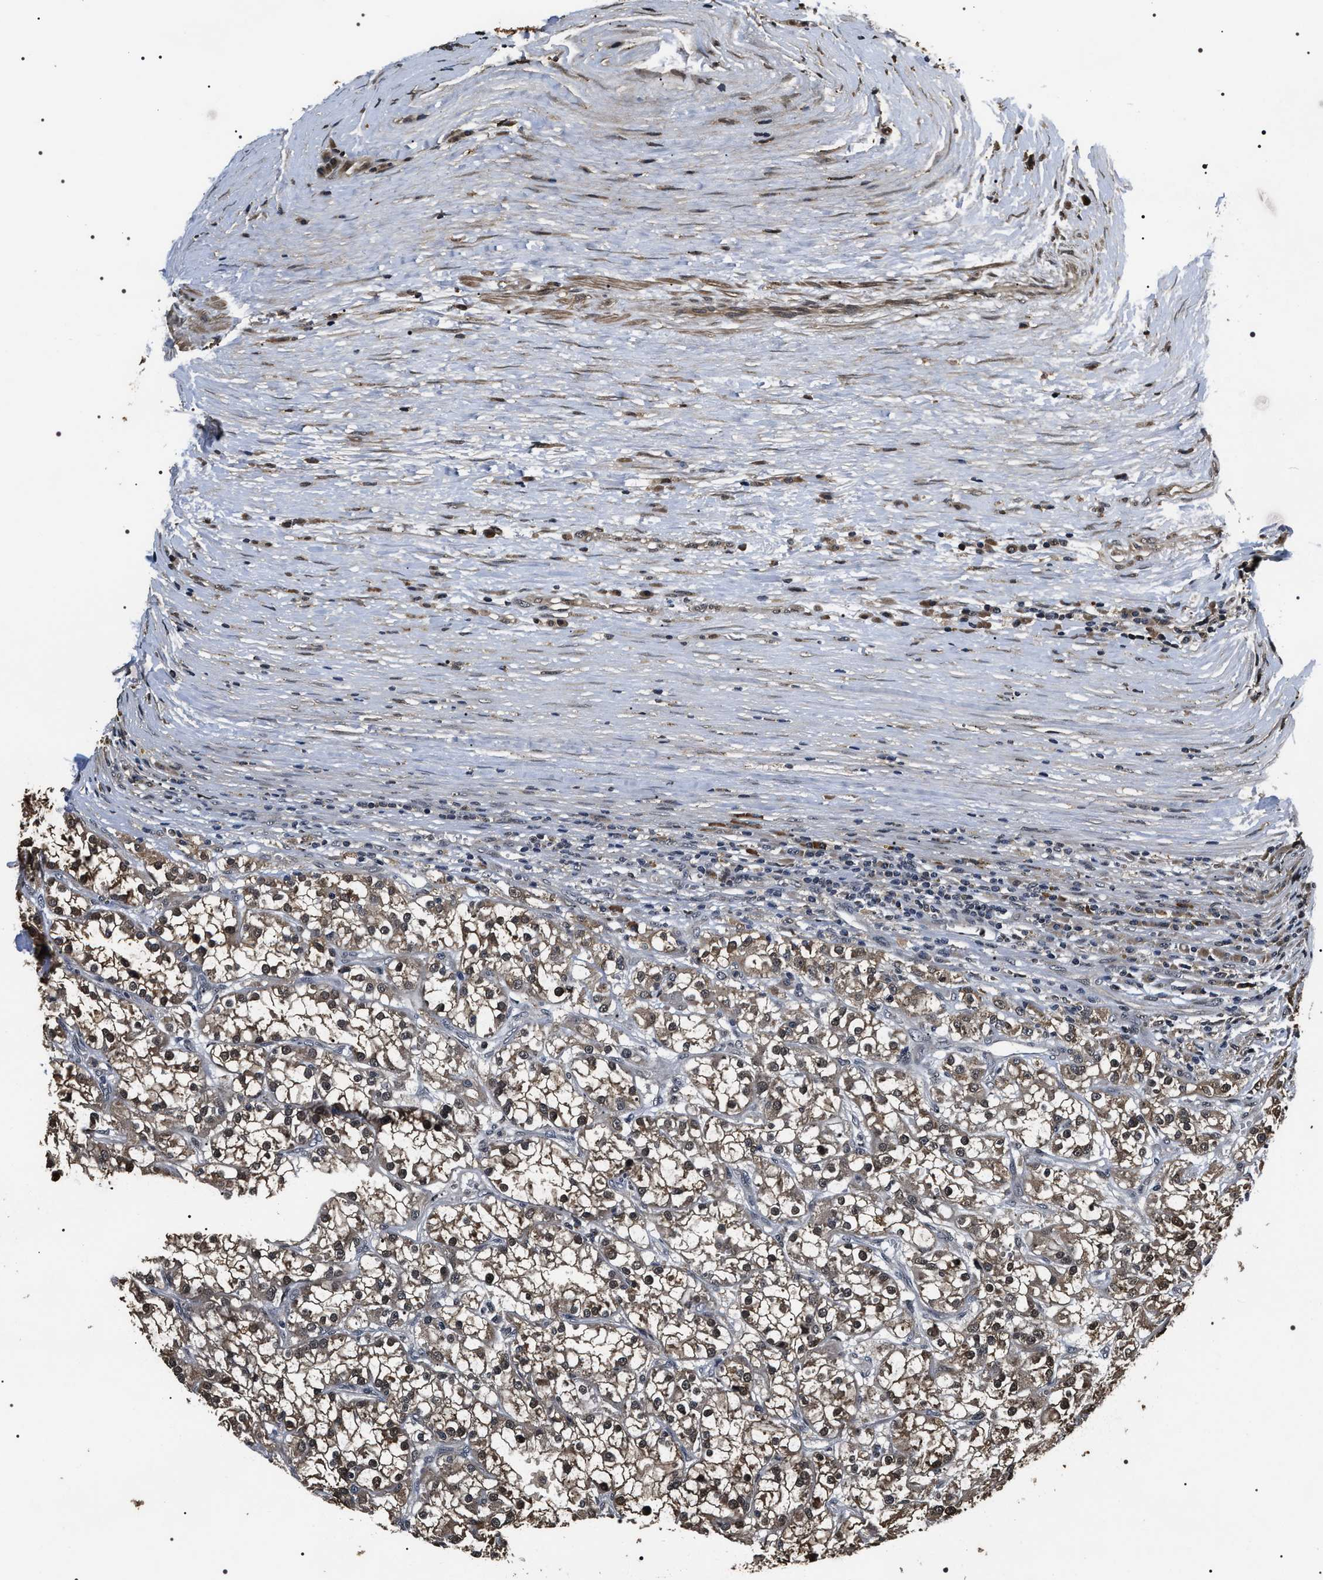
{"staining": {"intensity": "moderate", "quantity": ">75%", "location": "cytoplasmic/membranous,nuclear"}, "tissue": "renal cancer", "cell_type": "Tumor cells", "image_type": "cancer", "snomed": [{"axis": "morphology", "description": "Adenocarcinoma, NOS"}, {"axis": "topography", "description": "Kidney"}], "caption": "Protein expression analysis of human renal cancer reveals moderate cytoplasmic/membranous and nuclear staining in about >75% of tumor cells.", "gene": "ARHGAP22", "patient": {"sex": "female", "age": 52}}